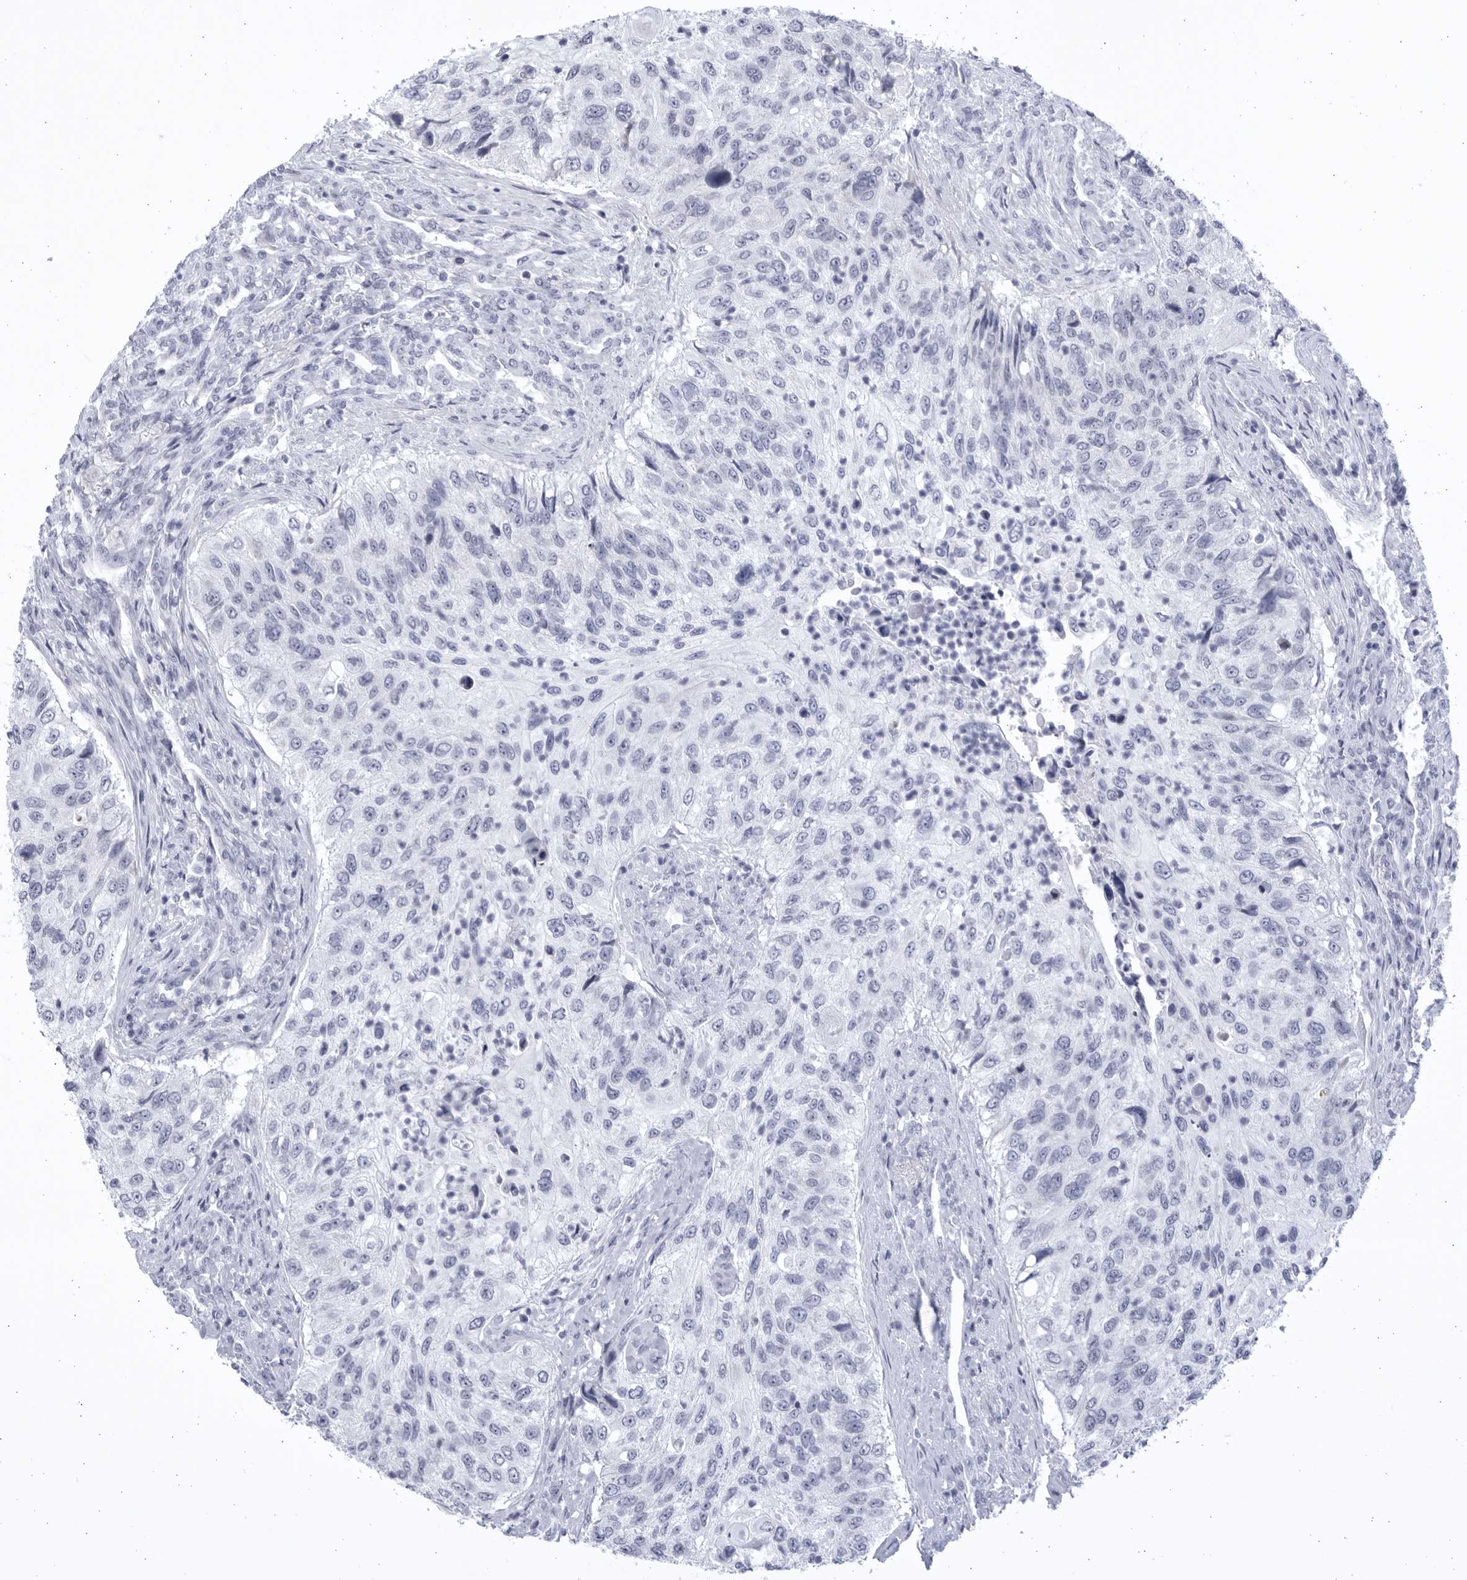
{"staining": {"intensity": "negative", "quantity": "none", "location": "none"}, "tissue": "urothelial cancer", "cell_type": "Tumor cells", "image_type": "cancer", "snomed": [{"axis": "morphology", "description": "Urothelial carcinoma, High grade"}, {"axis": "topography", "description": "Urinary bladder"}], "caption": "High-grade urothelial carcinoma stained for a protein using IHC shows no positivity tumor cells.", "gene": "CCDC181", "patient": {"sex": "female", "age": 60}}